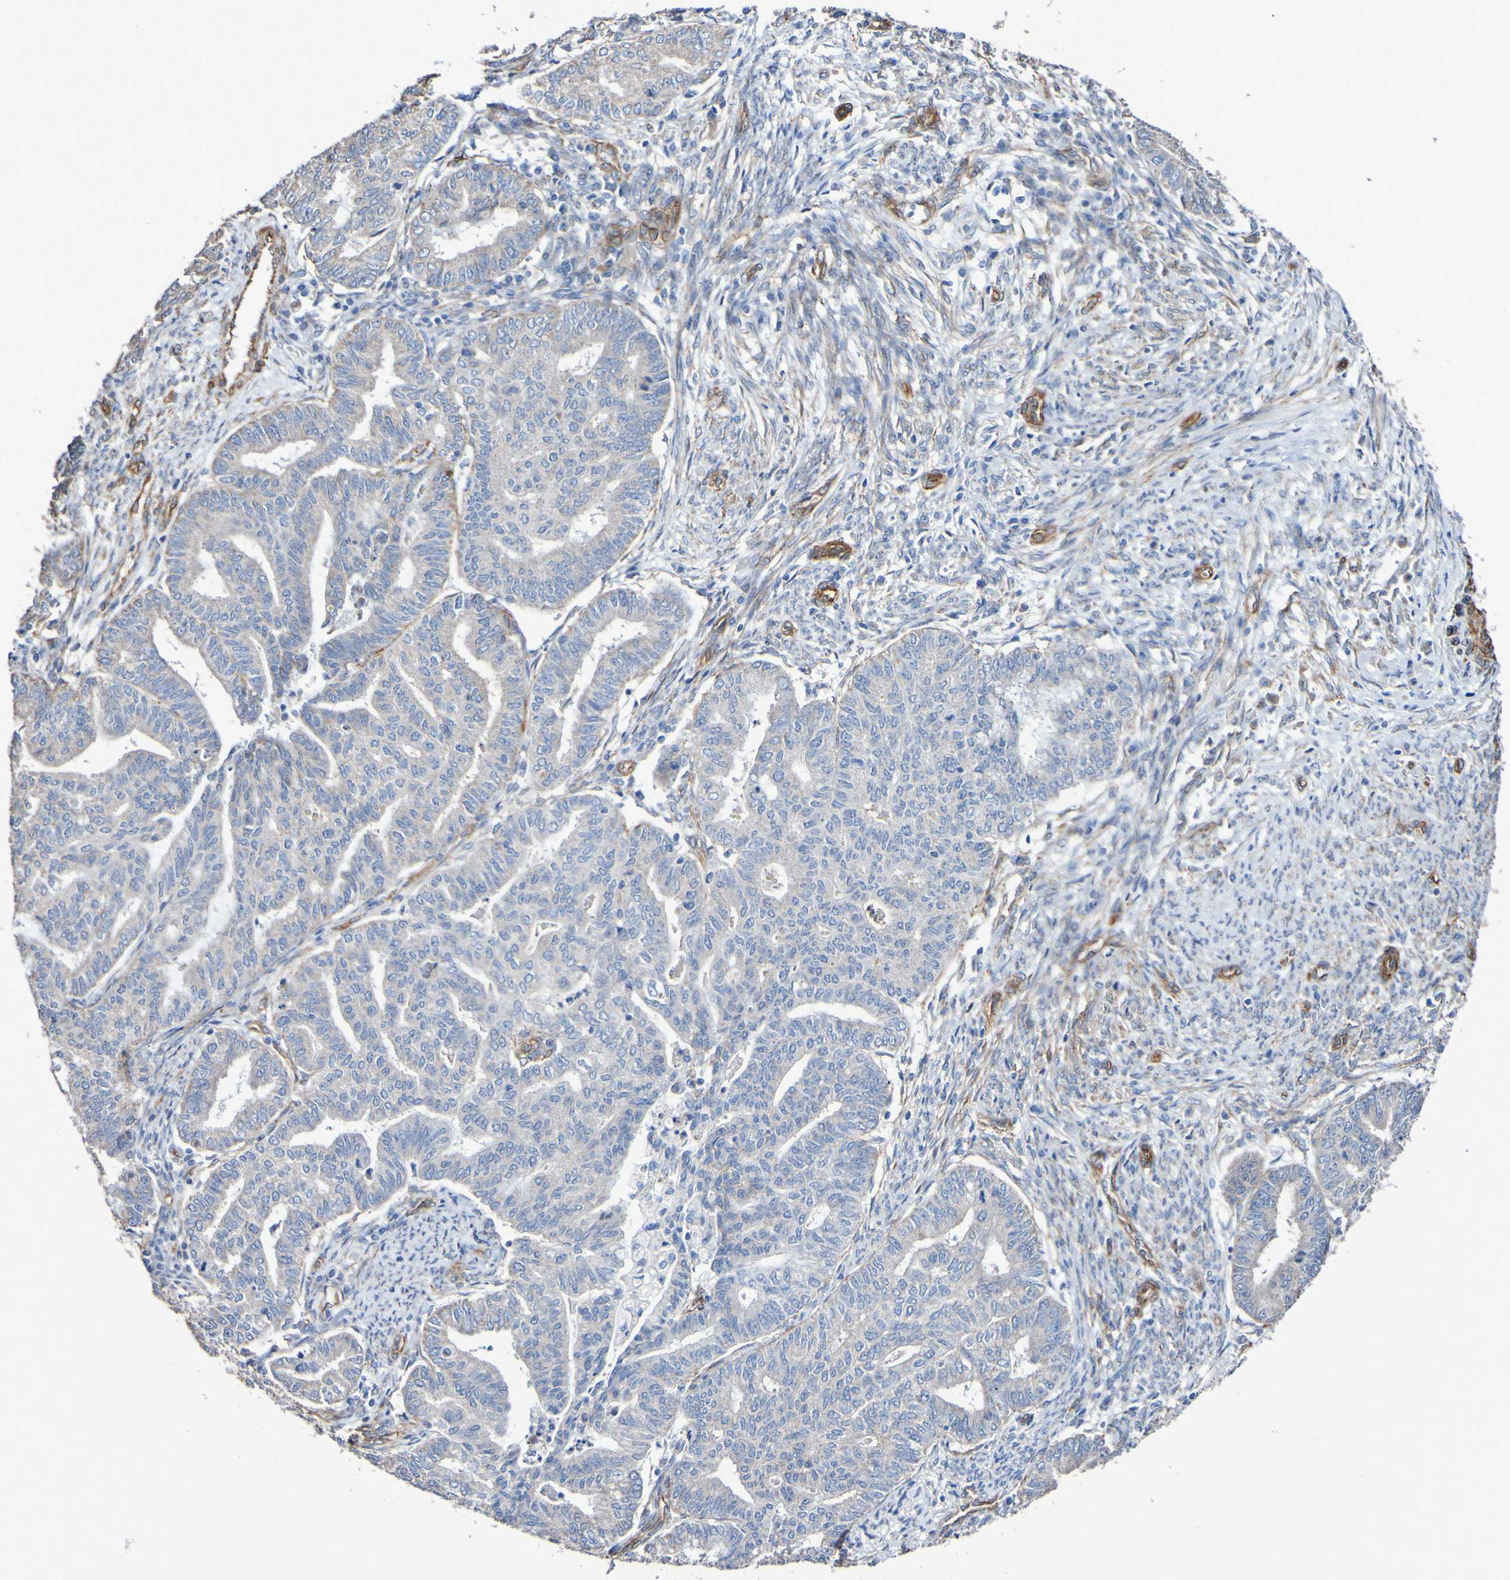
{"staining": {"intensity": "negative", "quantity": "none", "location": "none"}, "tissue": "endometrial cancer", "cell_type": "Tumor cells", "image_type": "cancer", "snomed": [{"axis": "morphology", "description": "Adenocarcinoma, NOS"}, {"axis": "topography", "description": "Endometrium"}], "caption": "Tumor cells are negative for protein expression in human endometrial cancer. The staining was performed using DAB (3,3'-diaminobenzidine) to visualize the protein expression in brown, while the nuclei were stained in blue with hematoxylin (Magnification: 20x).", "gene": "ELMOD3", "patient": {"sex": "female", "age": 79}}